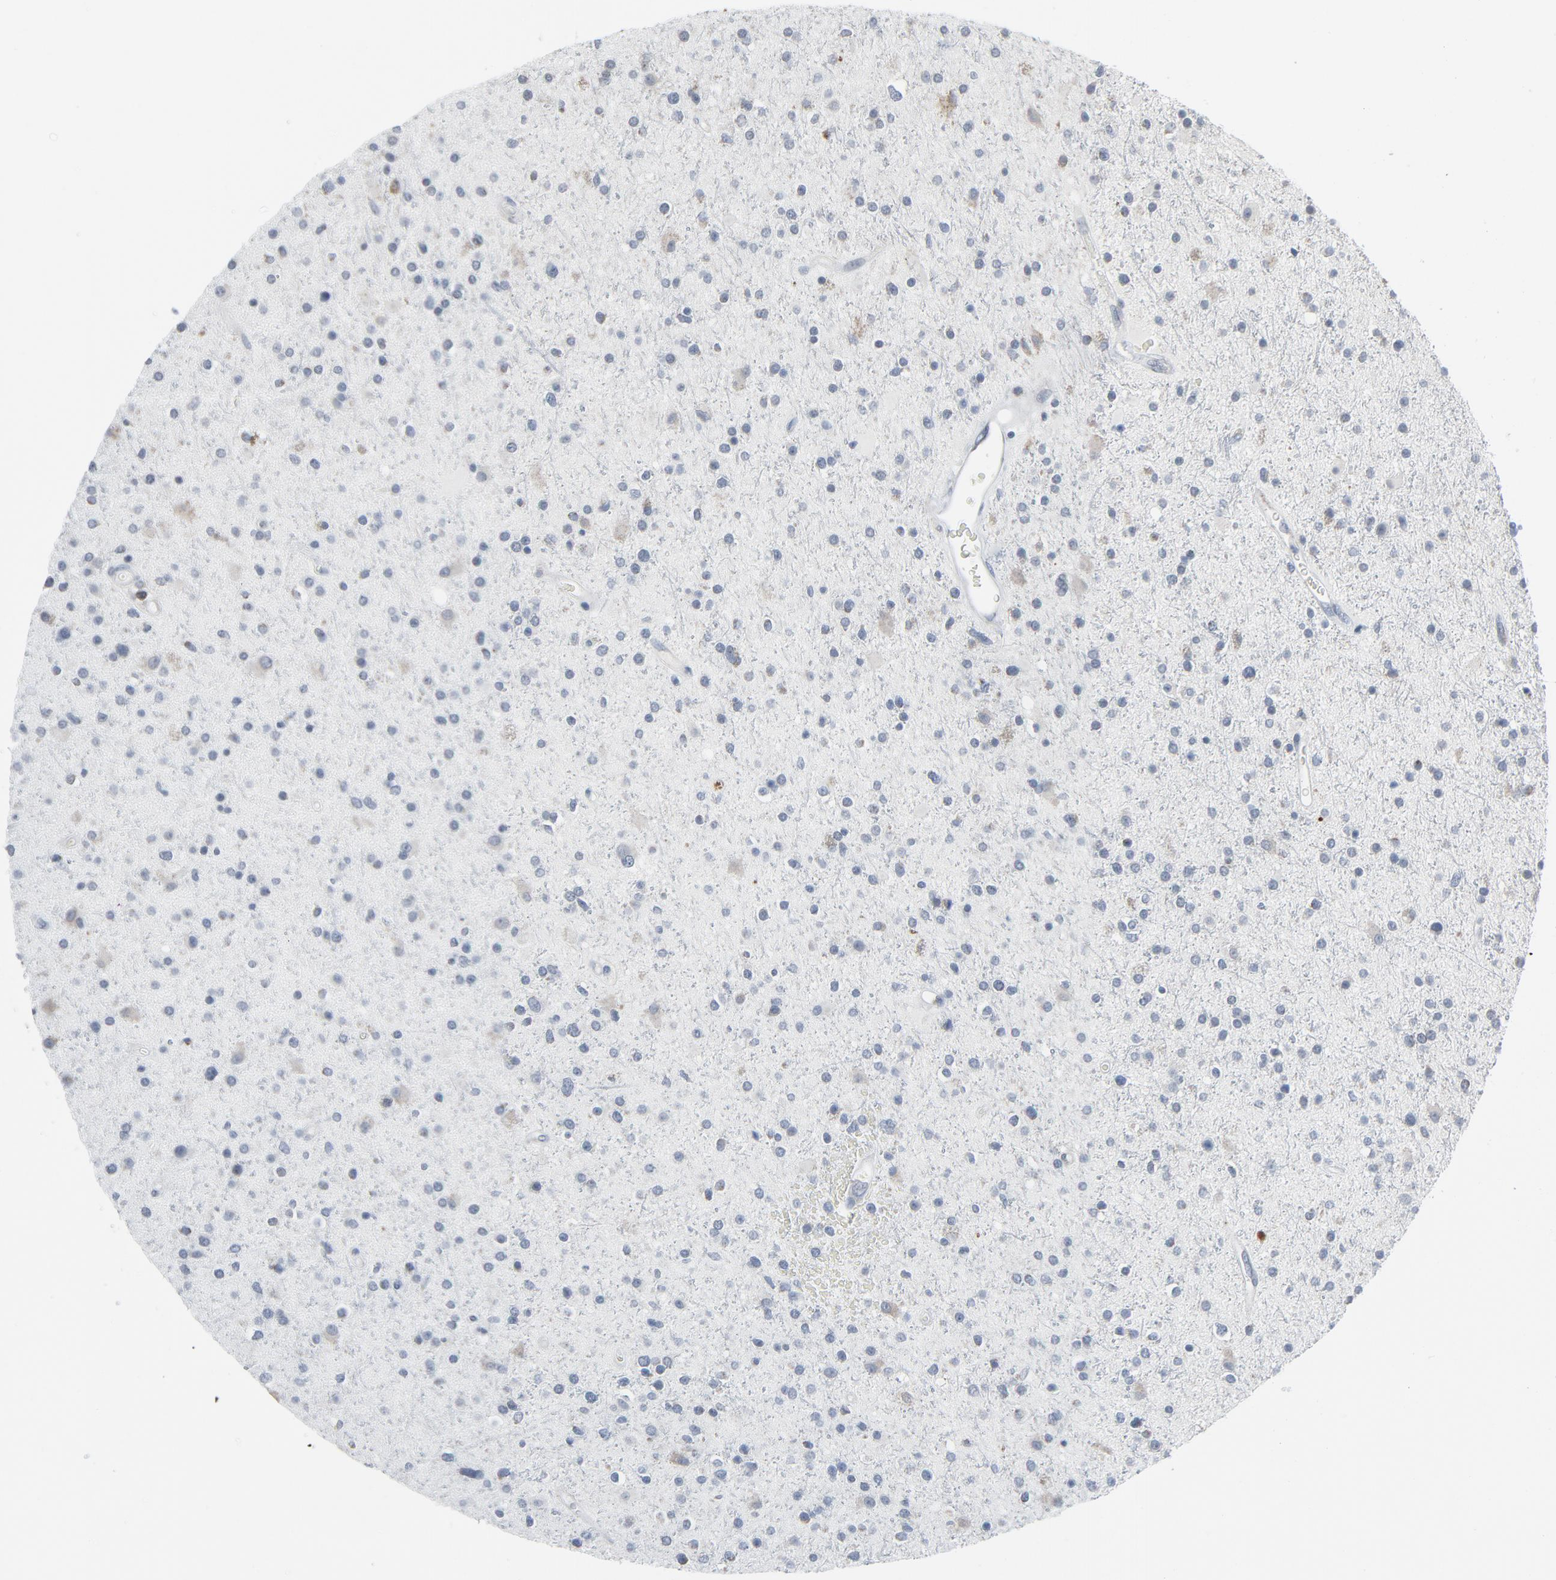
{"staining": {"intensity": "negative", "quantity": "none", "location": "none"}, "tissue": "glioma", "cell_type": "Tumor cells", "image_type": "cancer", "snomed": [{"axis": "morphology", "description": "Glioma, malignant, High grade"}, {"axis": "topography", "description": "Brain"}], "caption": "Immunohistochemistry of human glioma shows no positivity in tumor cells.", "gene": "GPX2", "patient": {"sex": "male", "age": 33}}